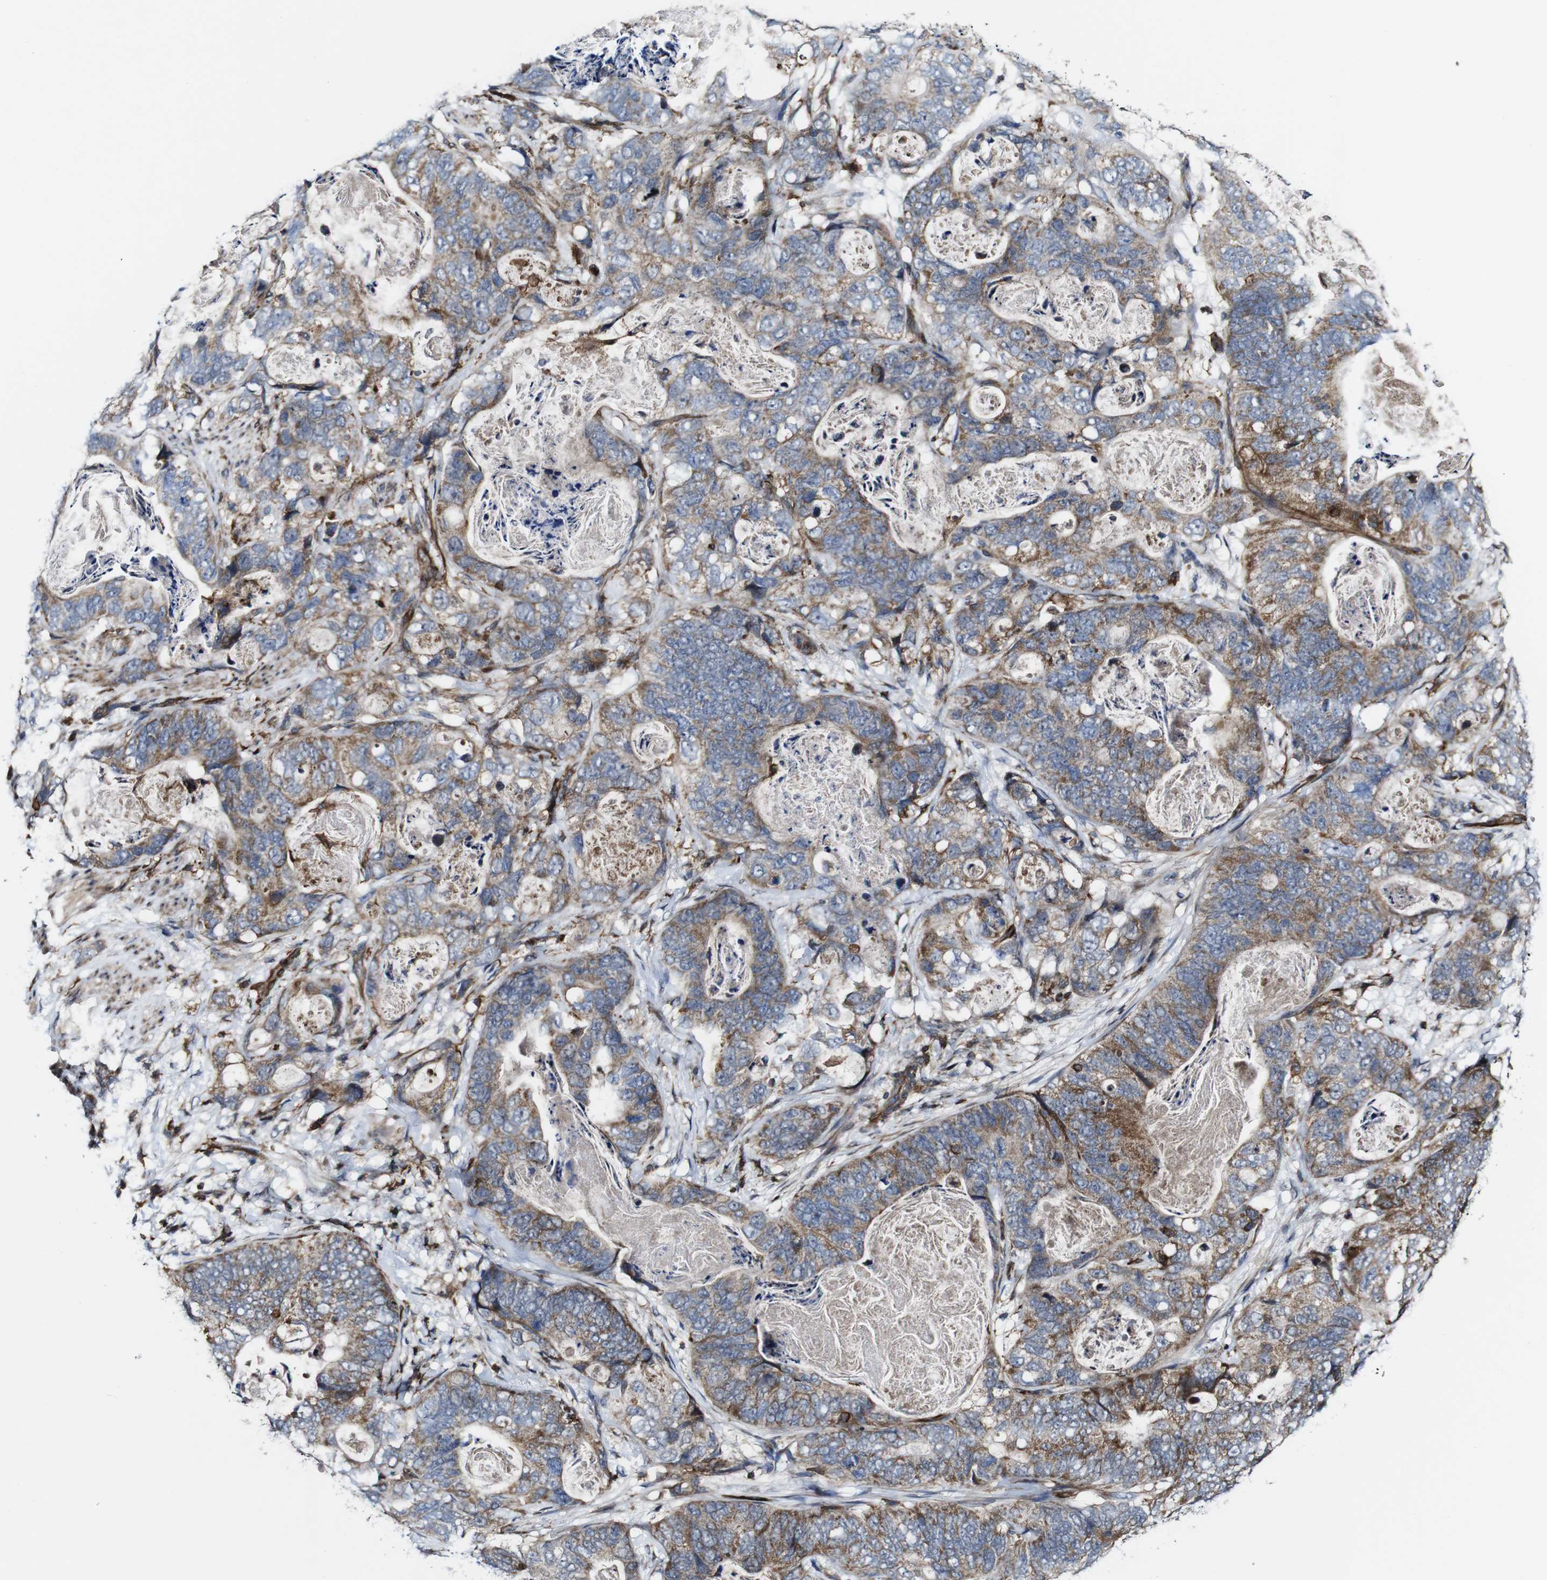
{"staining": {"intensity": "weak", "quantity": ">75%", "location": "cytoplasmic/membranous"}, "tissue": "stomach cancer", "cell_type": "Tumor cells", "image_type": "cancer", "snomed": [{"axis": "morphology", "description": "Adenocarcinoma, NOS"}, {"axis": "topography", "description": "Stomach"}], "caption": "IHC image of neoplastic tissue: stomach cancer stained using IHC reveals low levels of weak protein expression localized specifically in the cytoplasmic/membranous of tumor cells, appearing as a cytoplasmic/membranous brown color.", "gene": "JAK2", "patient": {"sex": "female", "age": 89}}